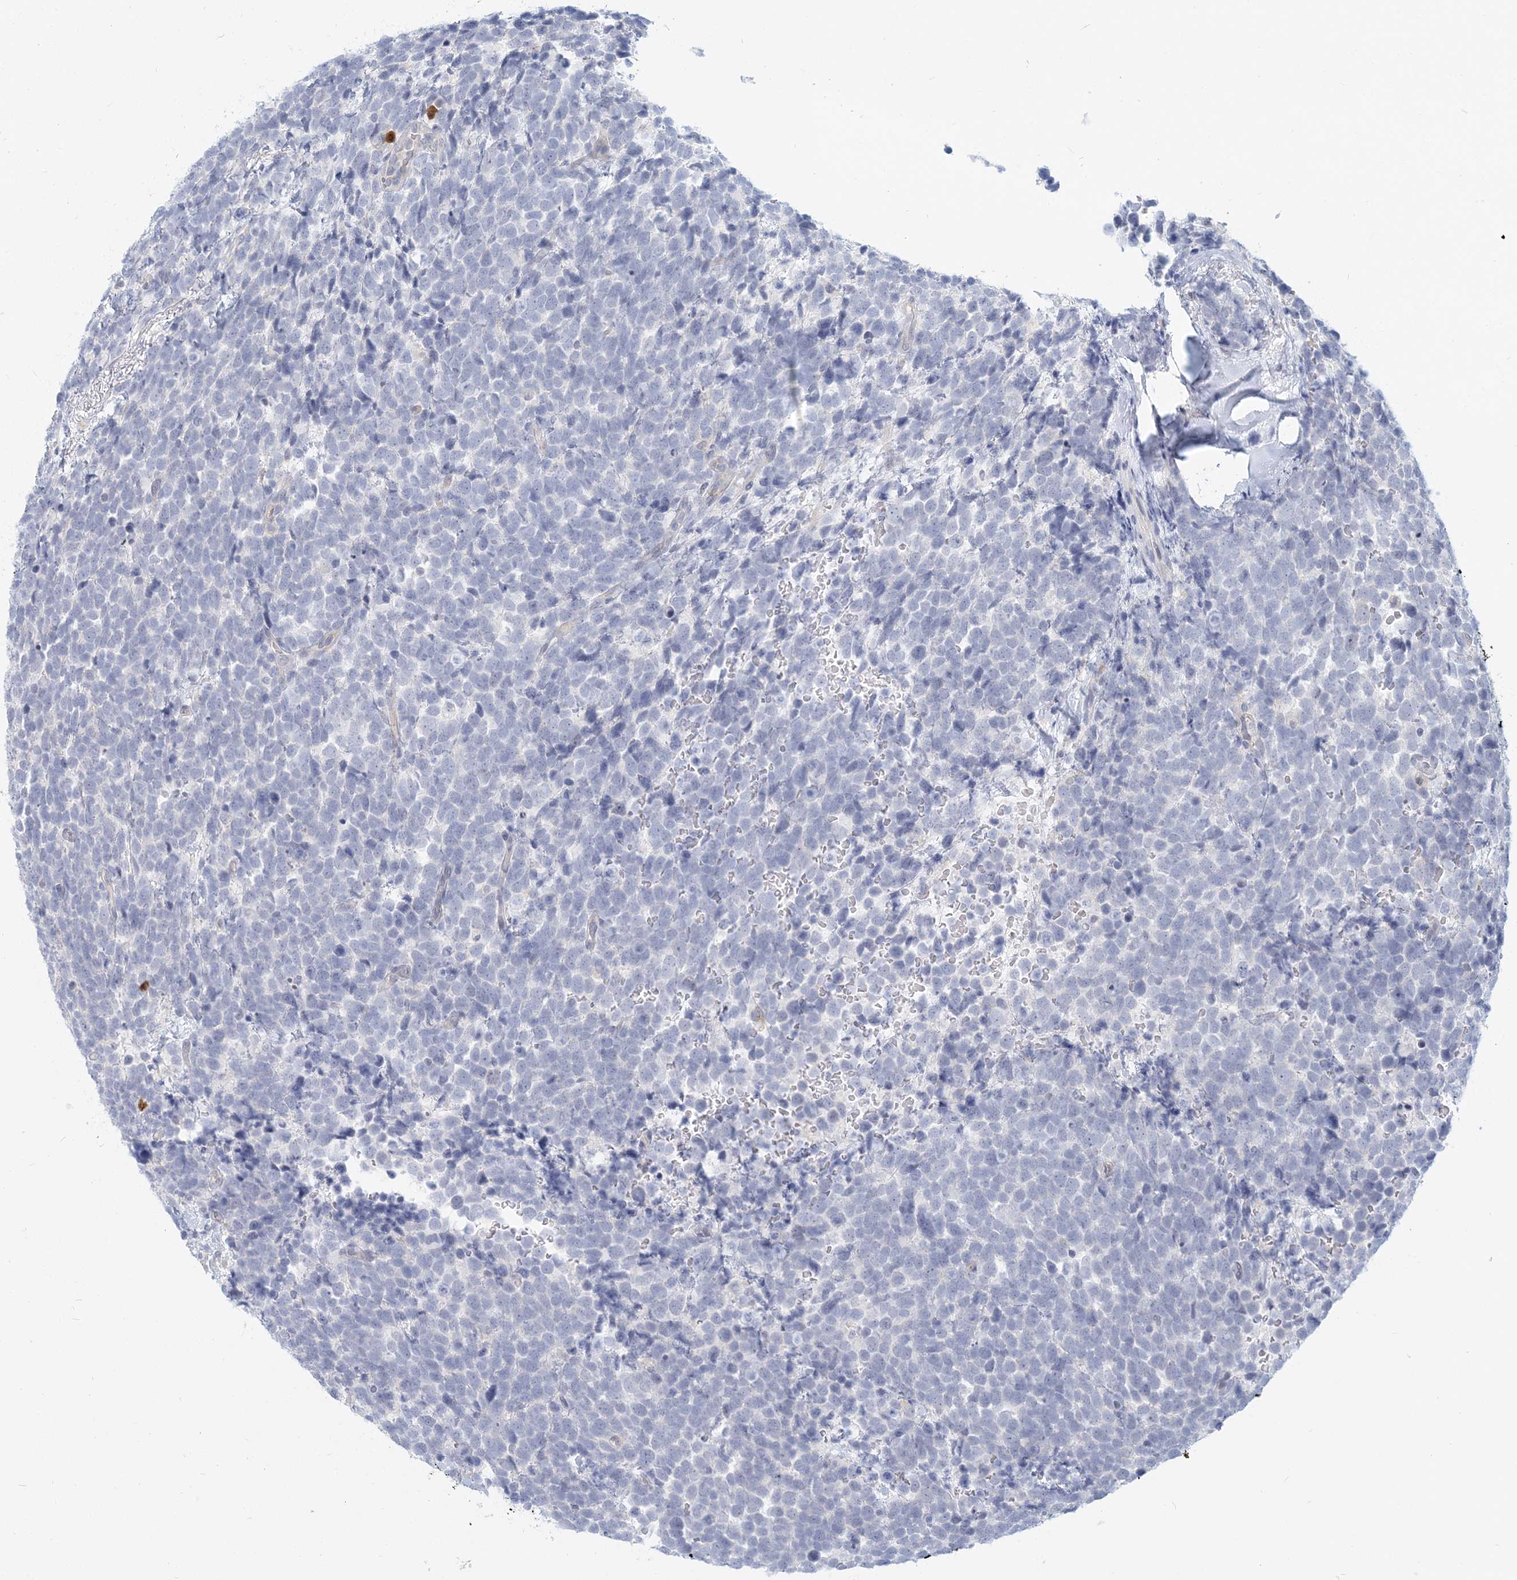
{"staining": {"intensity": "negative", "quantity": "none", "location": "none"}, "tissue": "urothelial cancer", "cell_type": "Tumor cells", "image_type": "cancer", "snomed": [{"axis": "morphology", "description": "Urothelial carcinoma, High grade"}, {"axis": "topography", "description": "Urinary bladder"}], "caption": "Tumor cells show no significant positivity in urothelial carcinoma (high-grade). (DAB (3,3'-diaminobenzidine) immunohistochemistry, high magnification).", "gene": "GMPPA", "patient": {"sex": "female", "age": 82}}